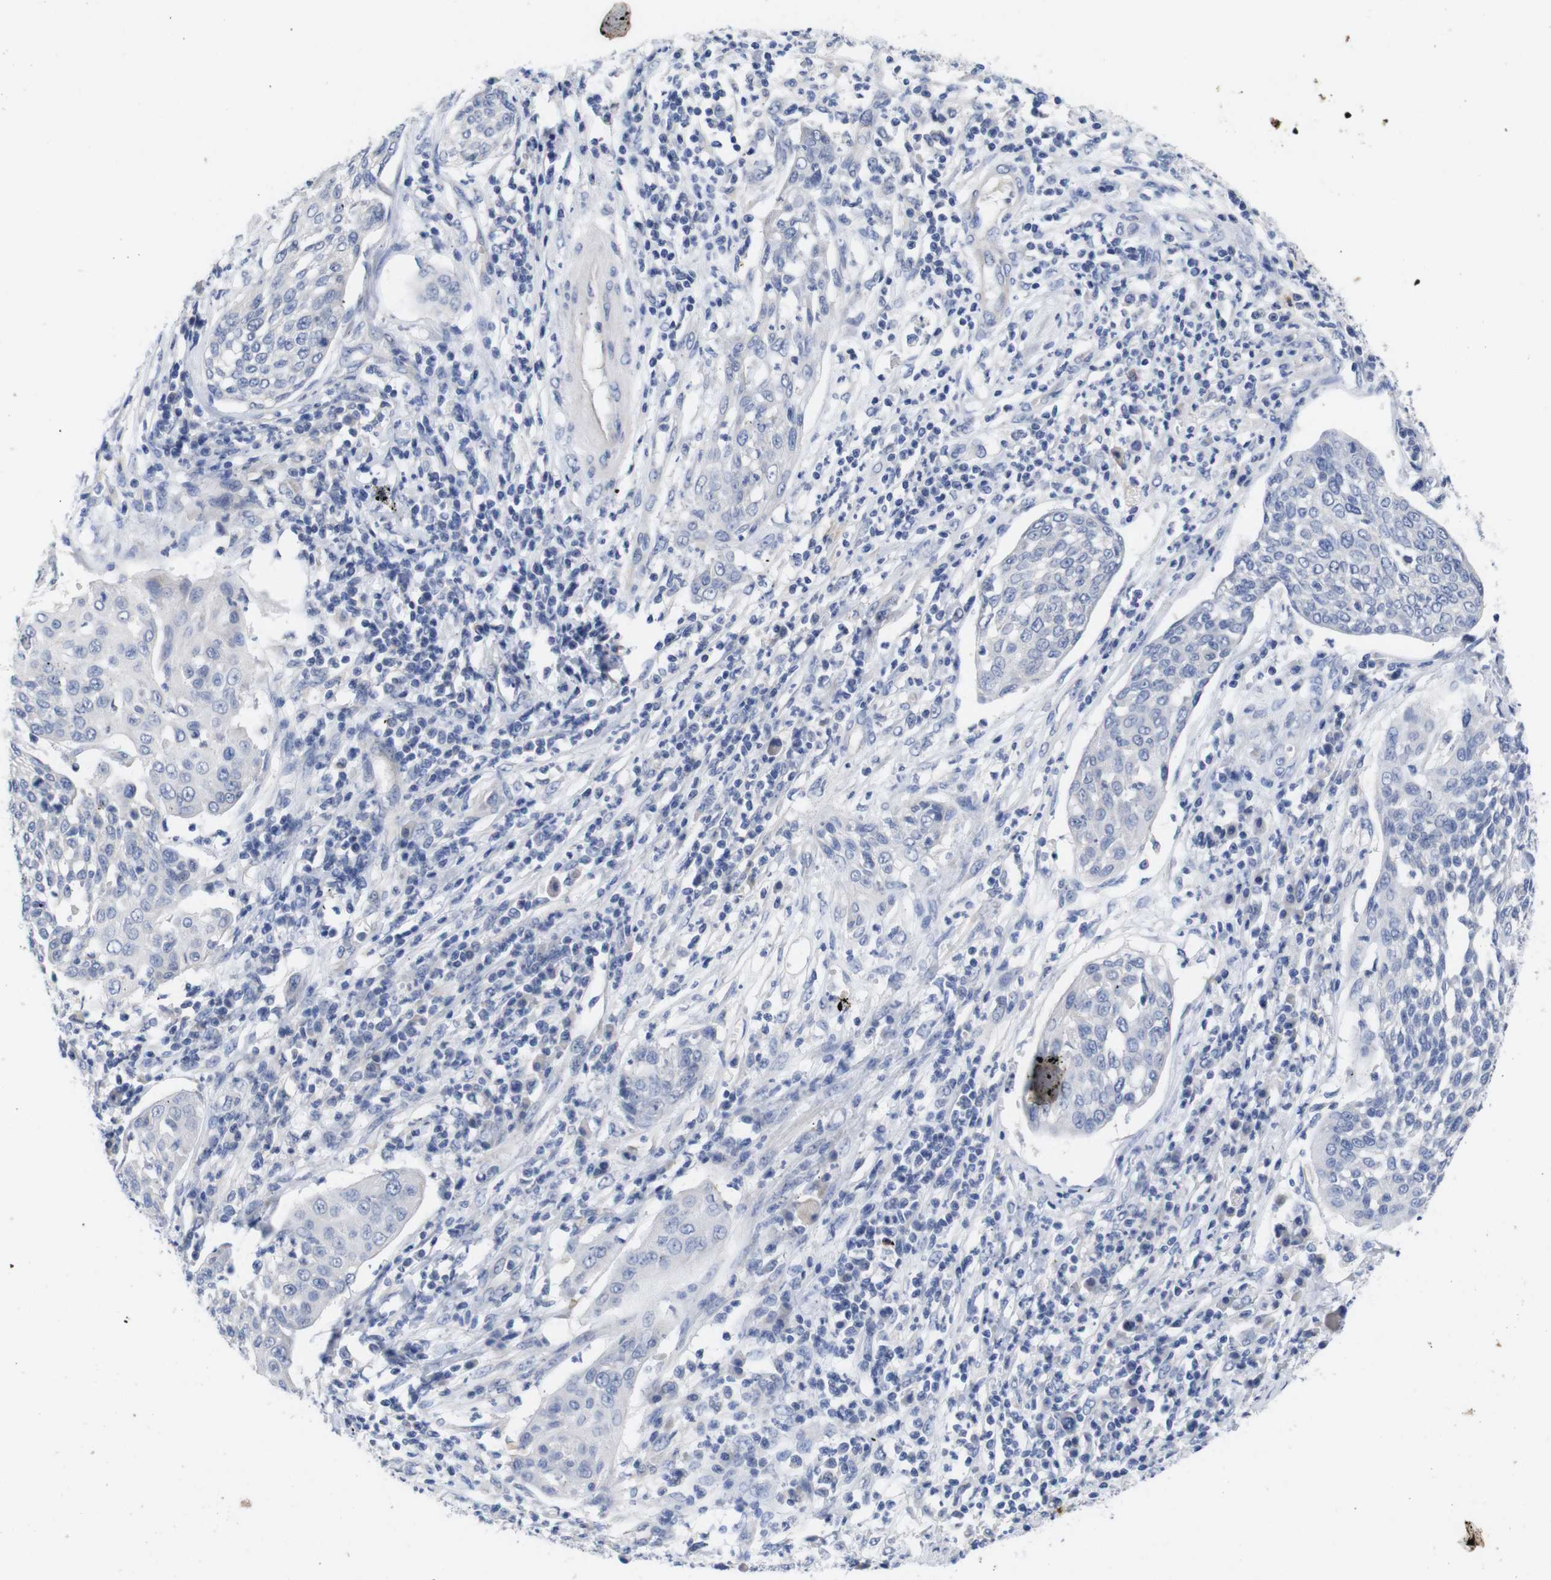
{"staining": {"intensity": "negative", "quantity": "none", "location": "none"}, "tissue": "cervical cancer", "cell_type": "Tumor cells", "image_type": "cancer", "snomed": [{"axis": "morphology", "description": "Squamous cell carcinoma, NOS"}, {"axis": "topography", "description": "Cervix"}], "caption": "High power microscopy photomicrograph of an IHC micrograph of cervical squamous cell carcinoma, revealing no significant staining in tumor cells. The staining is performed using DAB brown chromogen with nuclei counter-stained in using hematoxylin.", "gene": "TNNI3", "patient": {"sex": "female", "age": 34}}